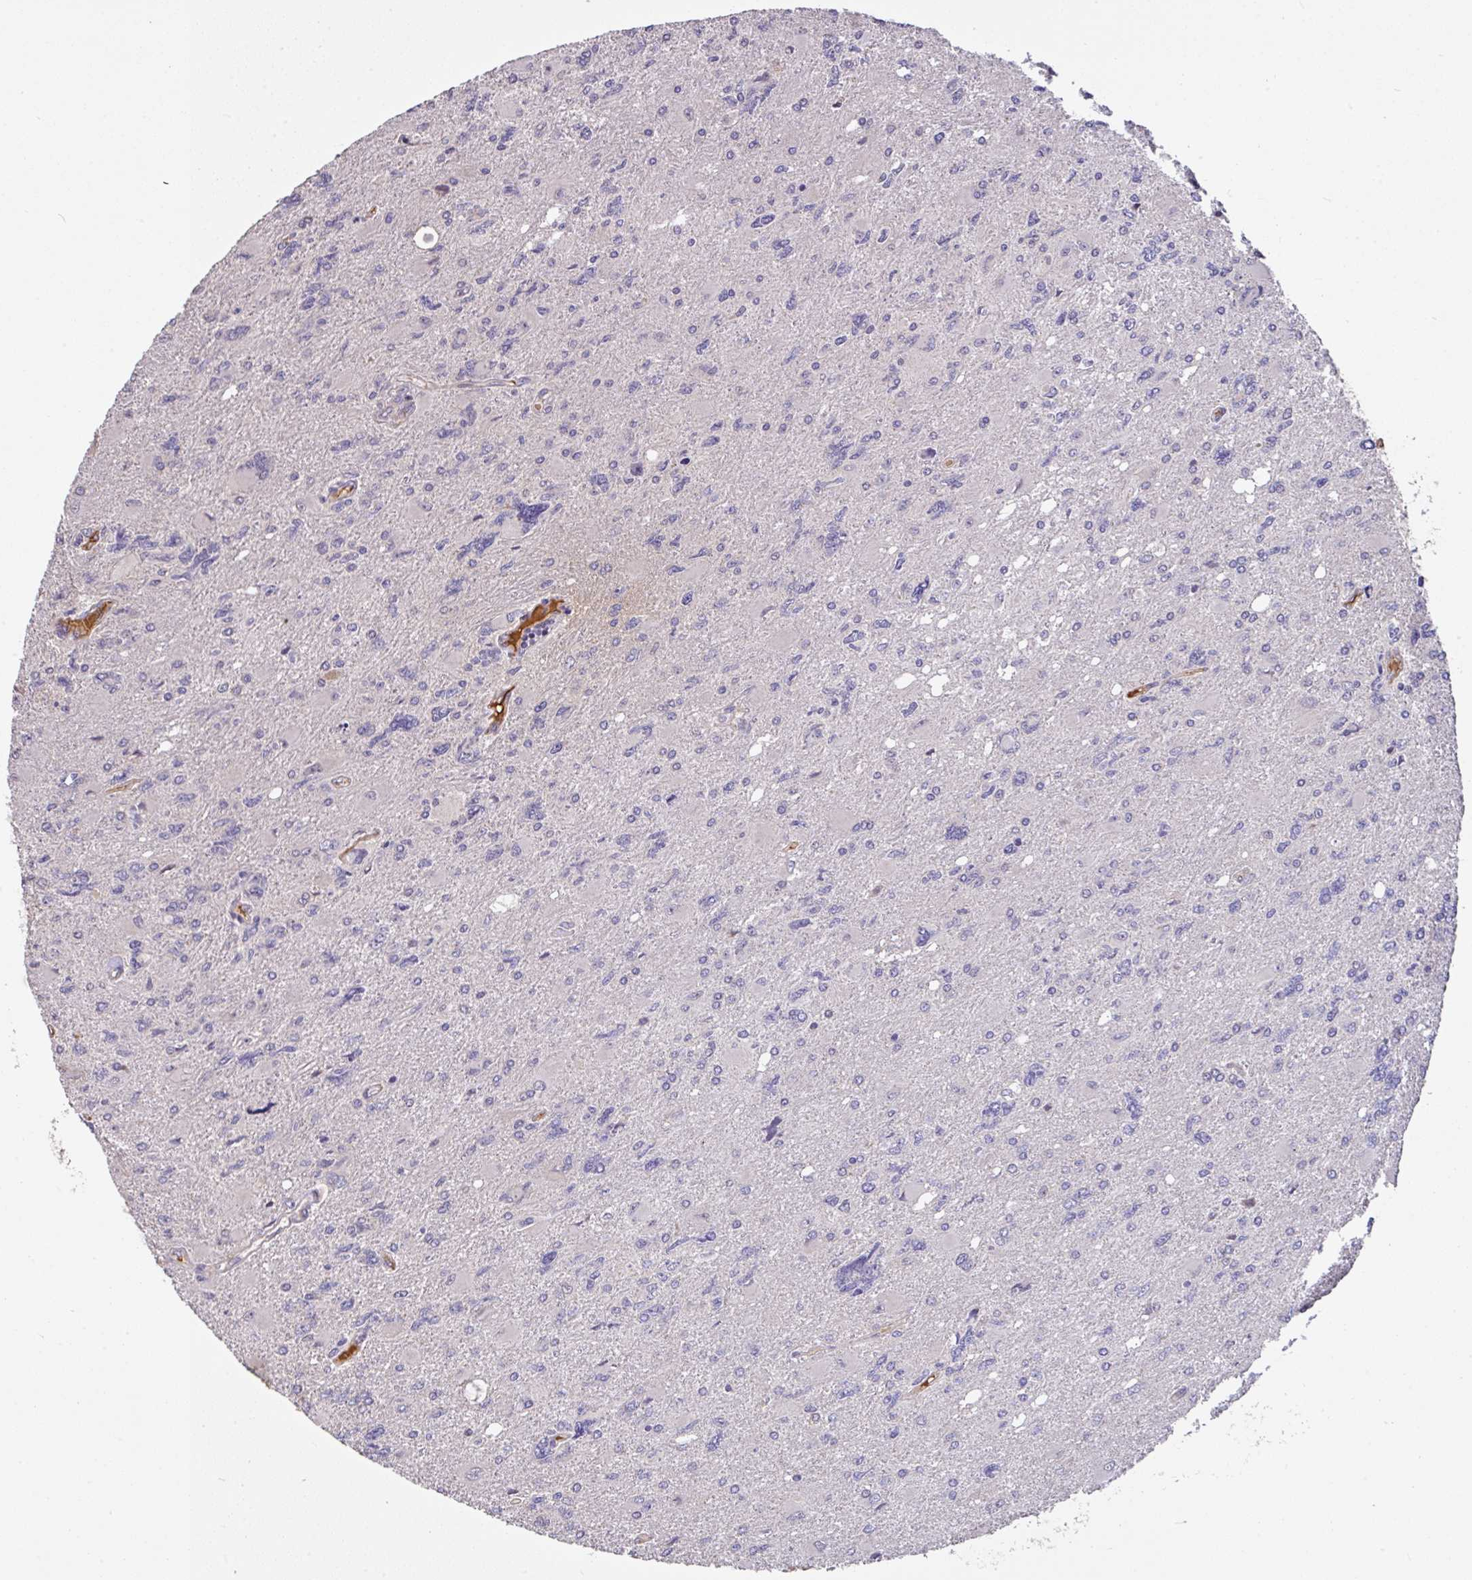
{"staining": {"intensity": "negative", "quantity": "none", "location": "none"}, "tissue": "glioma", "cell_type": "Tumor cells", "image_type": "cancer", "snomed": [{"axis": "morphology", "description": "Glioma, malignant, High grade"}, {"axis": "topography", "description": "Brain"}], "caption": "Photomicrograph shows no protein expression in tumor cells of malignant glioma (high-grade) tissue.", "gene": "C1QTNF9B", "patient": {"sex": "male", "age": 67}}